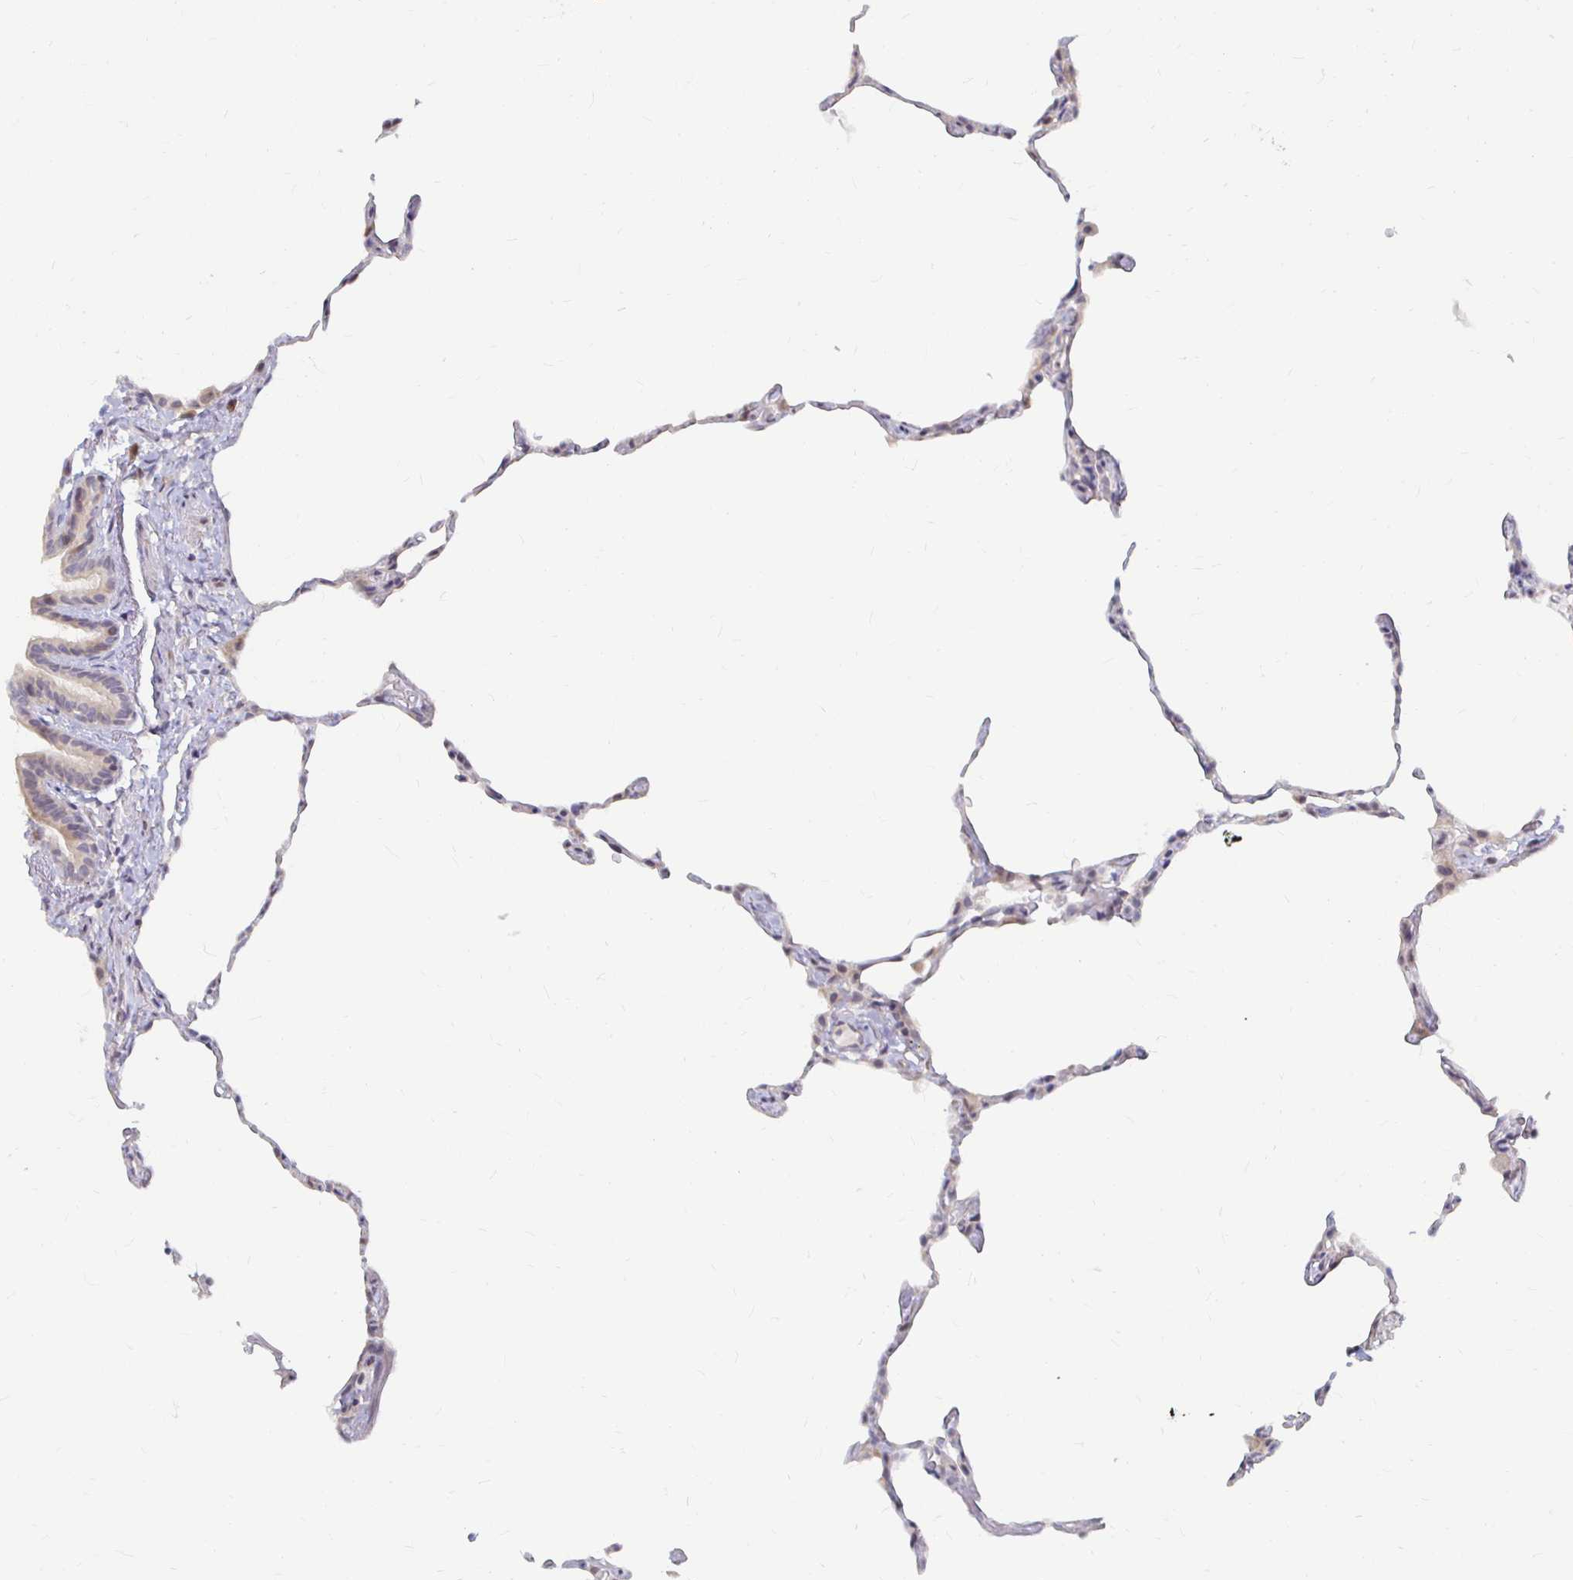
{"staining": {"intensity": "weak", "quantity": "<25%", "location": "cytoplasmic/membranous"}, "tissue": "lung", "cell_type": "Alveolar cells", "image_type": "normal", "snomed": [{"axis": "morphology", "description": "Normal tissue, NOS"}, {"axis": "topography", "description": "Lung"}], "caption": "The immunohistochemistry (IHC) histopathology image has no significant staining in alveolar cells of lung.", "gene": "CAPN11", "patient": {"sex": "female", "age": 57}}